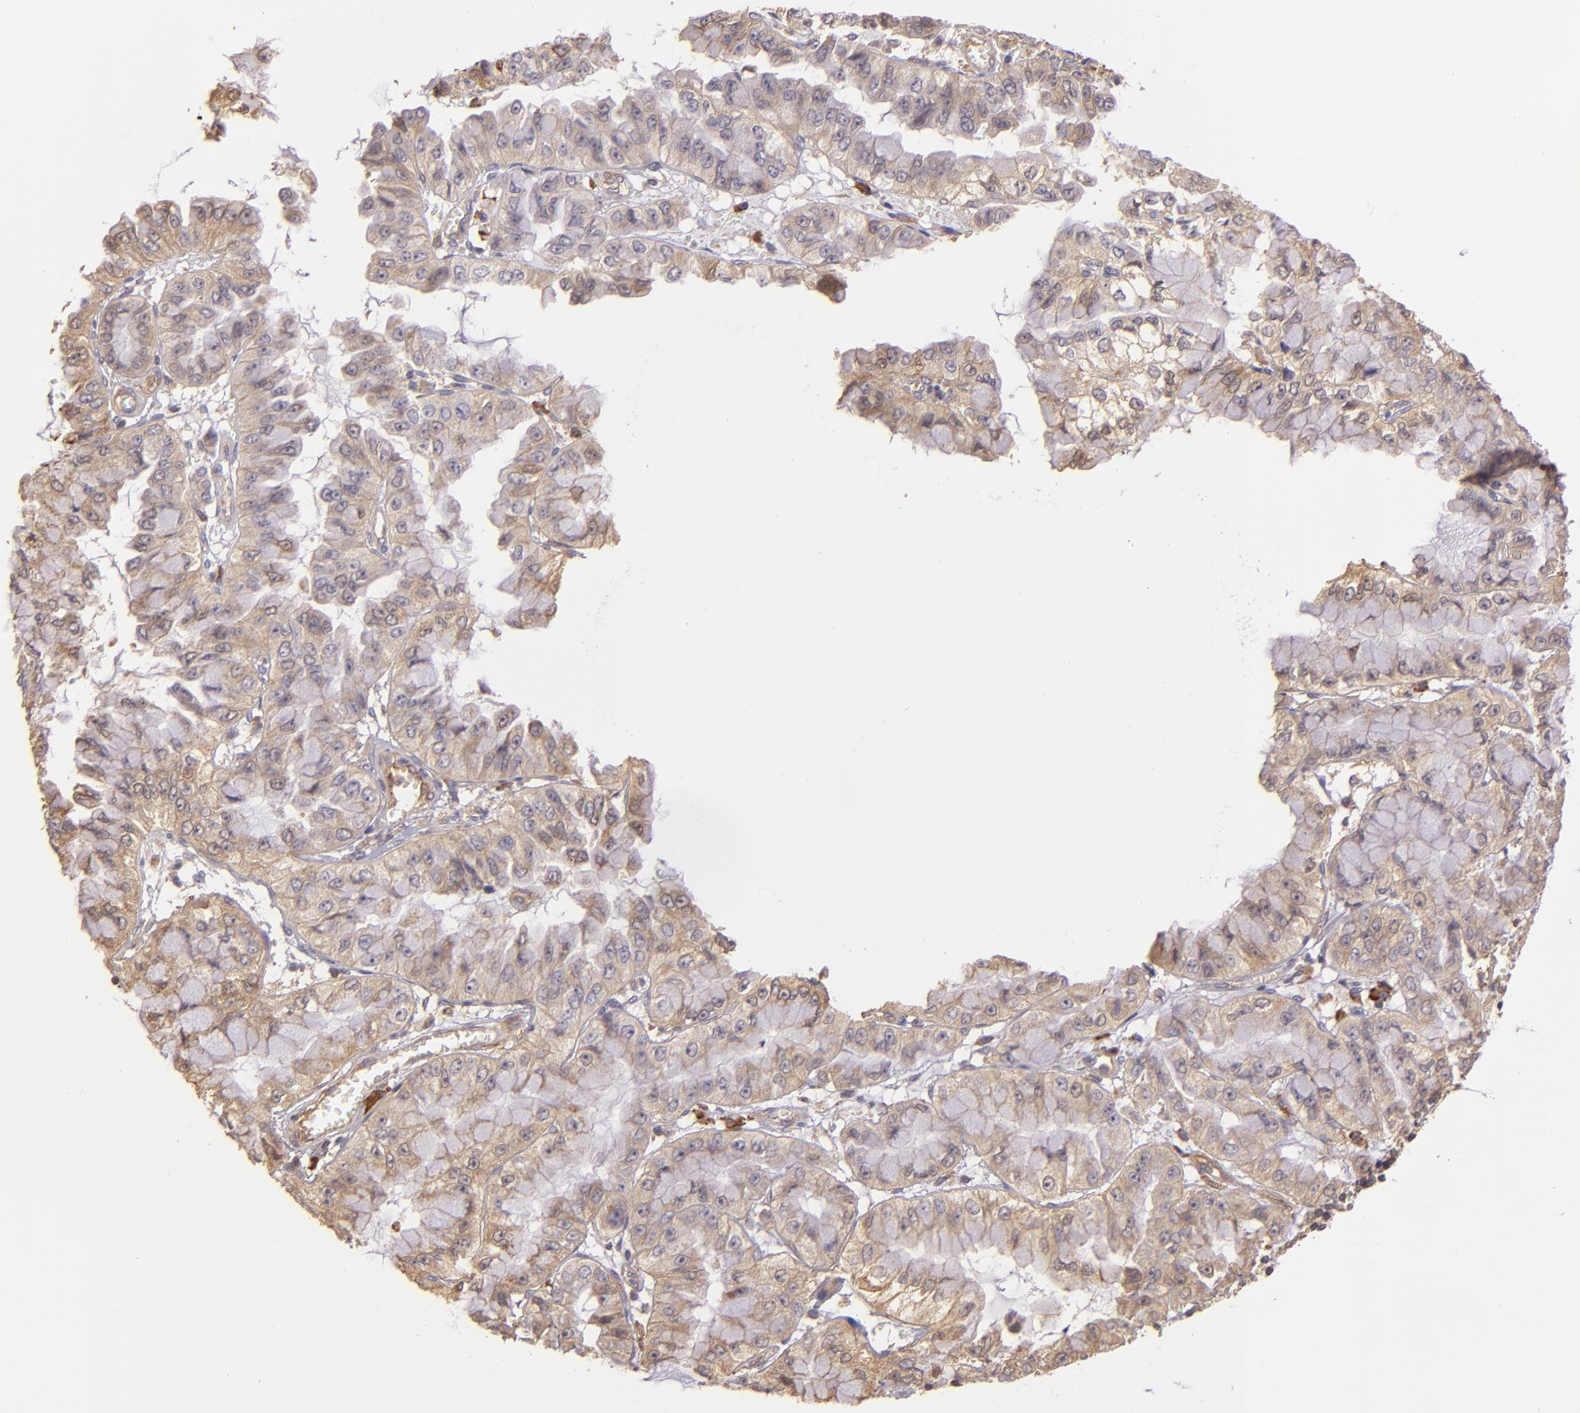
{"staining": {"intensity": "strong", "quantity": ">75%", "location": "cytoplasmic/membranous"}, "tissue": "liver cancer", "cell_type": "Tumor cells", "image_type": "cancer", "snomed": [{"axis": "morphology", "description": "Cholangiocarcinoma"}, {"axis": "topography", "description": "Liver"}], "caption": "Liver cancer tissue displays strong cytoplasmic/membranous staining in approximately >75% of tumor cells", "gene": "ECE1", "patient": {"sex": "female", "age": 79}}